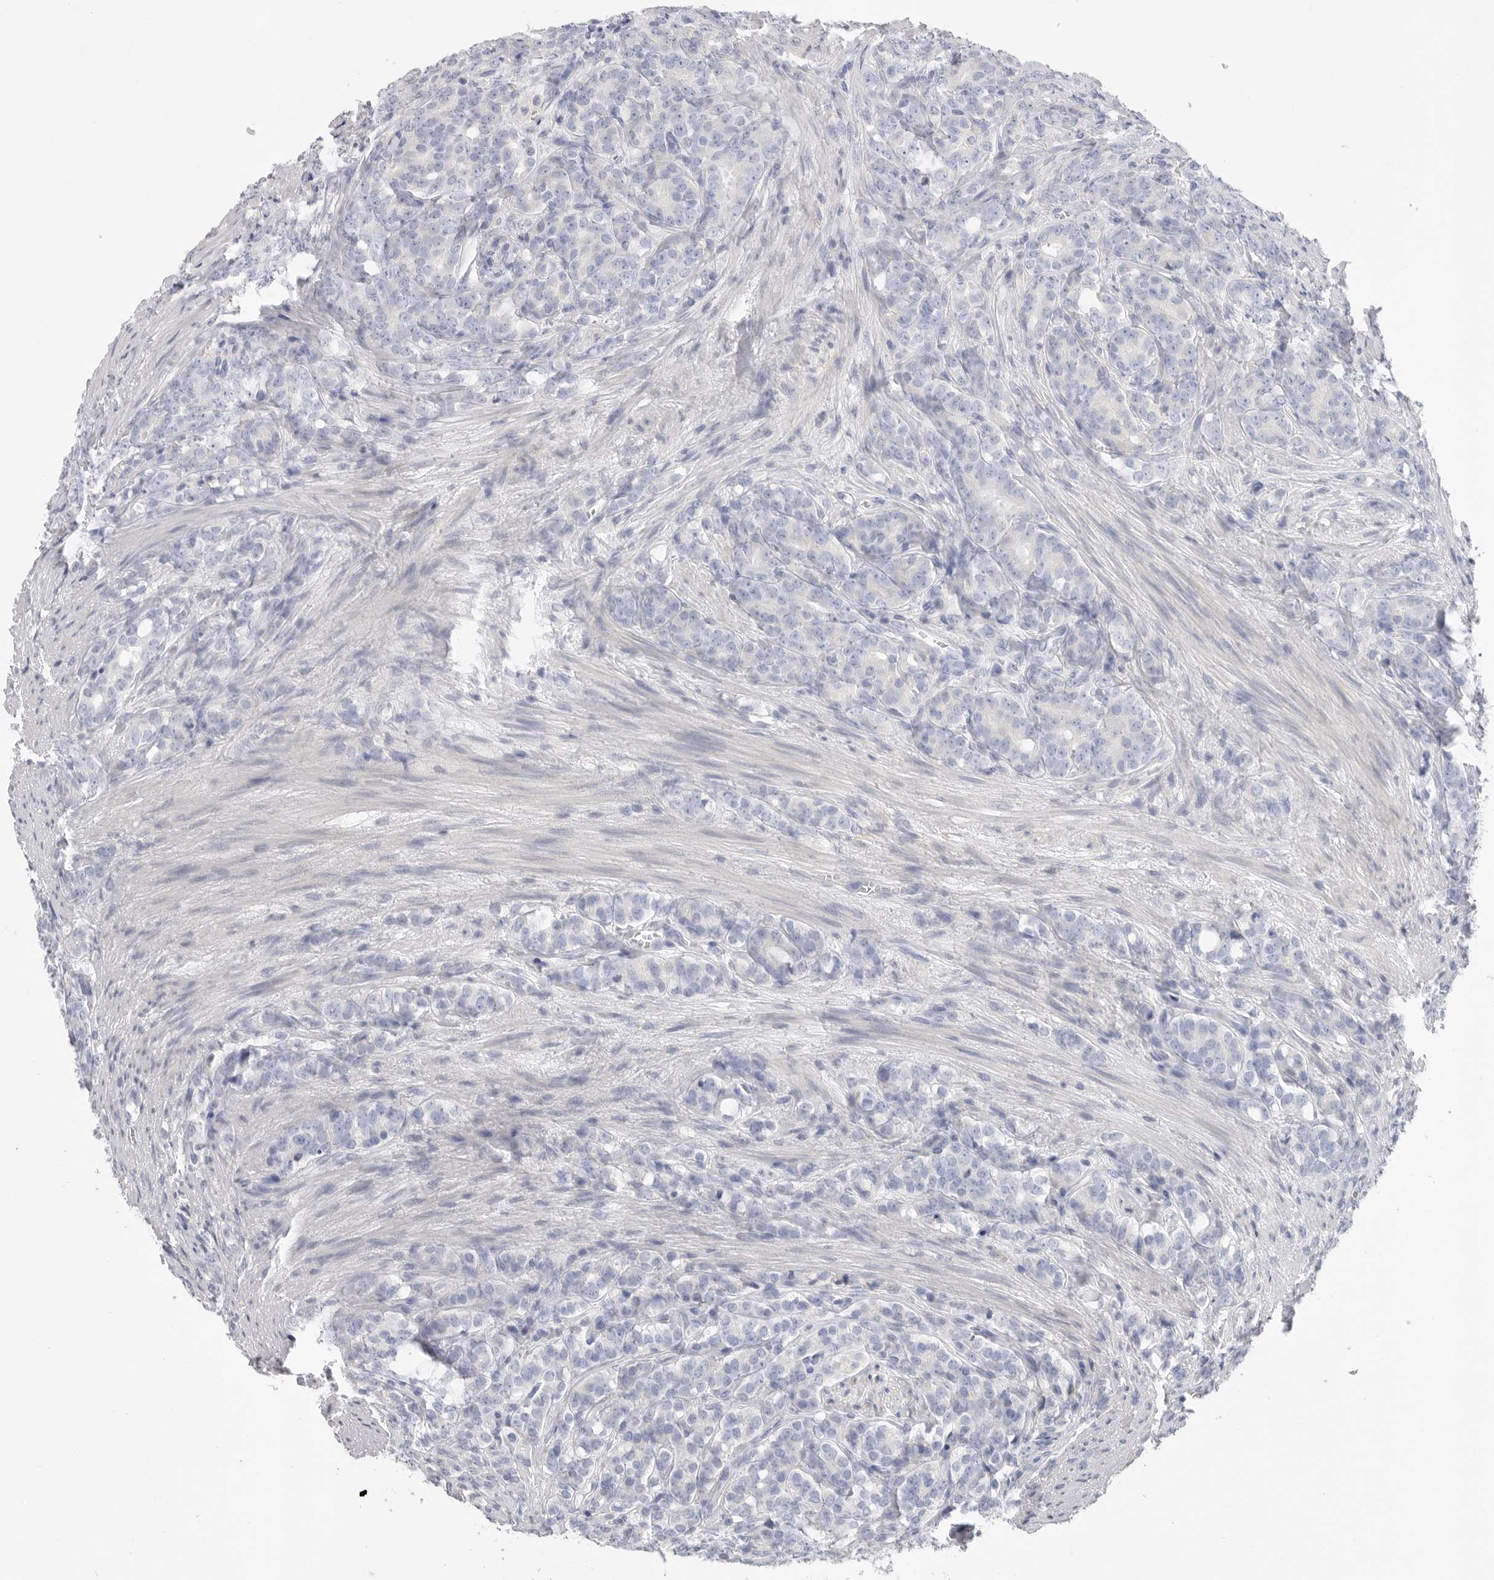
{"staining": {"intensity": "negative", "quantity": "none", "location": "none"}, "tissue": "prostate cancer", "cell_type": "Tumor cells", "image_type": "cancer", "snomed": [{"axis": "morphology", "description": "Adenocarcinoma, High grade"}, {"axis": "topography", "description": "Prostate"}], "caption": "This is an IHC photomicrograph of human adenocarcinoma (high-grade) (prostate). There is no expression in tumor cells.", "gene": "CAMK2B", "patient": {"sex": "male", "age": 62}}